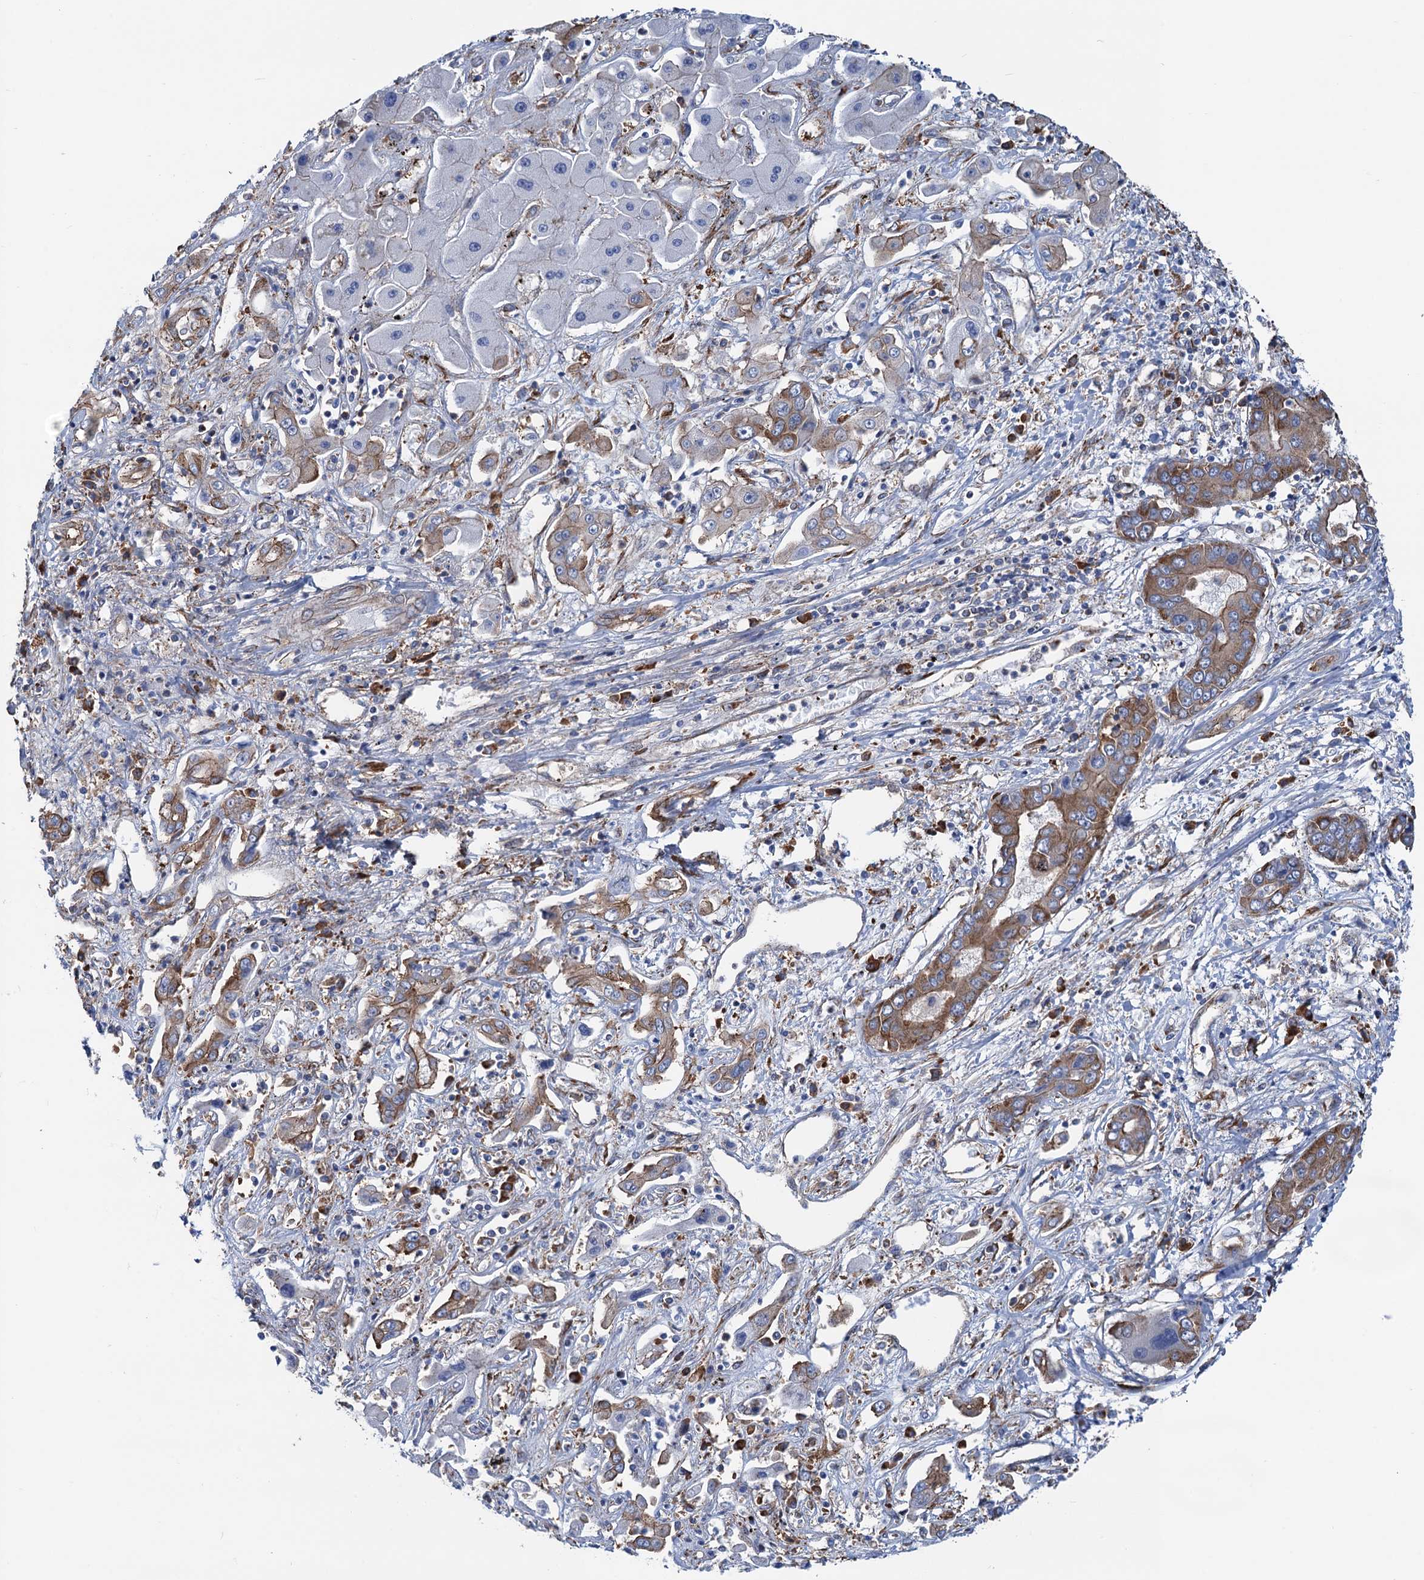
{"staining": {"intensity": "moderate", "quantity": "<25%", "location": "cytoplasmic/membranous"}, "tissue": "liver cancer", "cell_type": "Tumor cells", "image_type": "cancer", "snomed": [{"axis": "morphology", "description": "Cholangiocarcinoma"}, {"axis": "topography", "description": "Liver"}], "caption": "Liver cancer (cholangiocarcinoma) stained with DAB immunohistochemistry displays low levels of moderate cytoplasmic/membranous expression in about <25% of tumor cells. (DAB IHC with brightfield microscopy, high magnification).", "gene": "SLC12A7", "patient": {"sex": "male", "age": 67}}